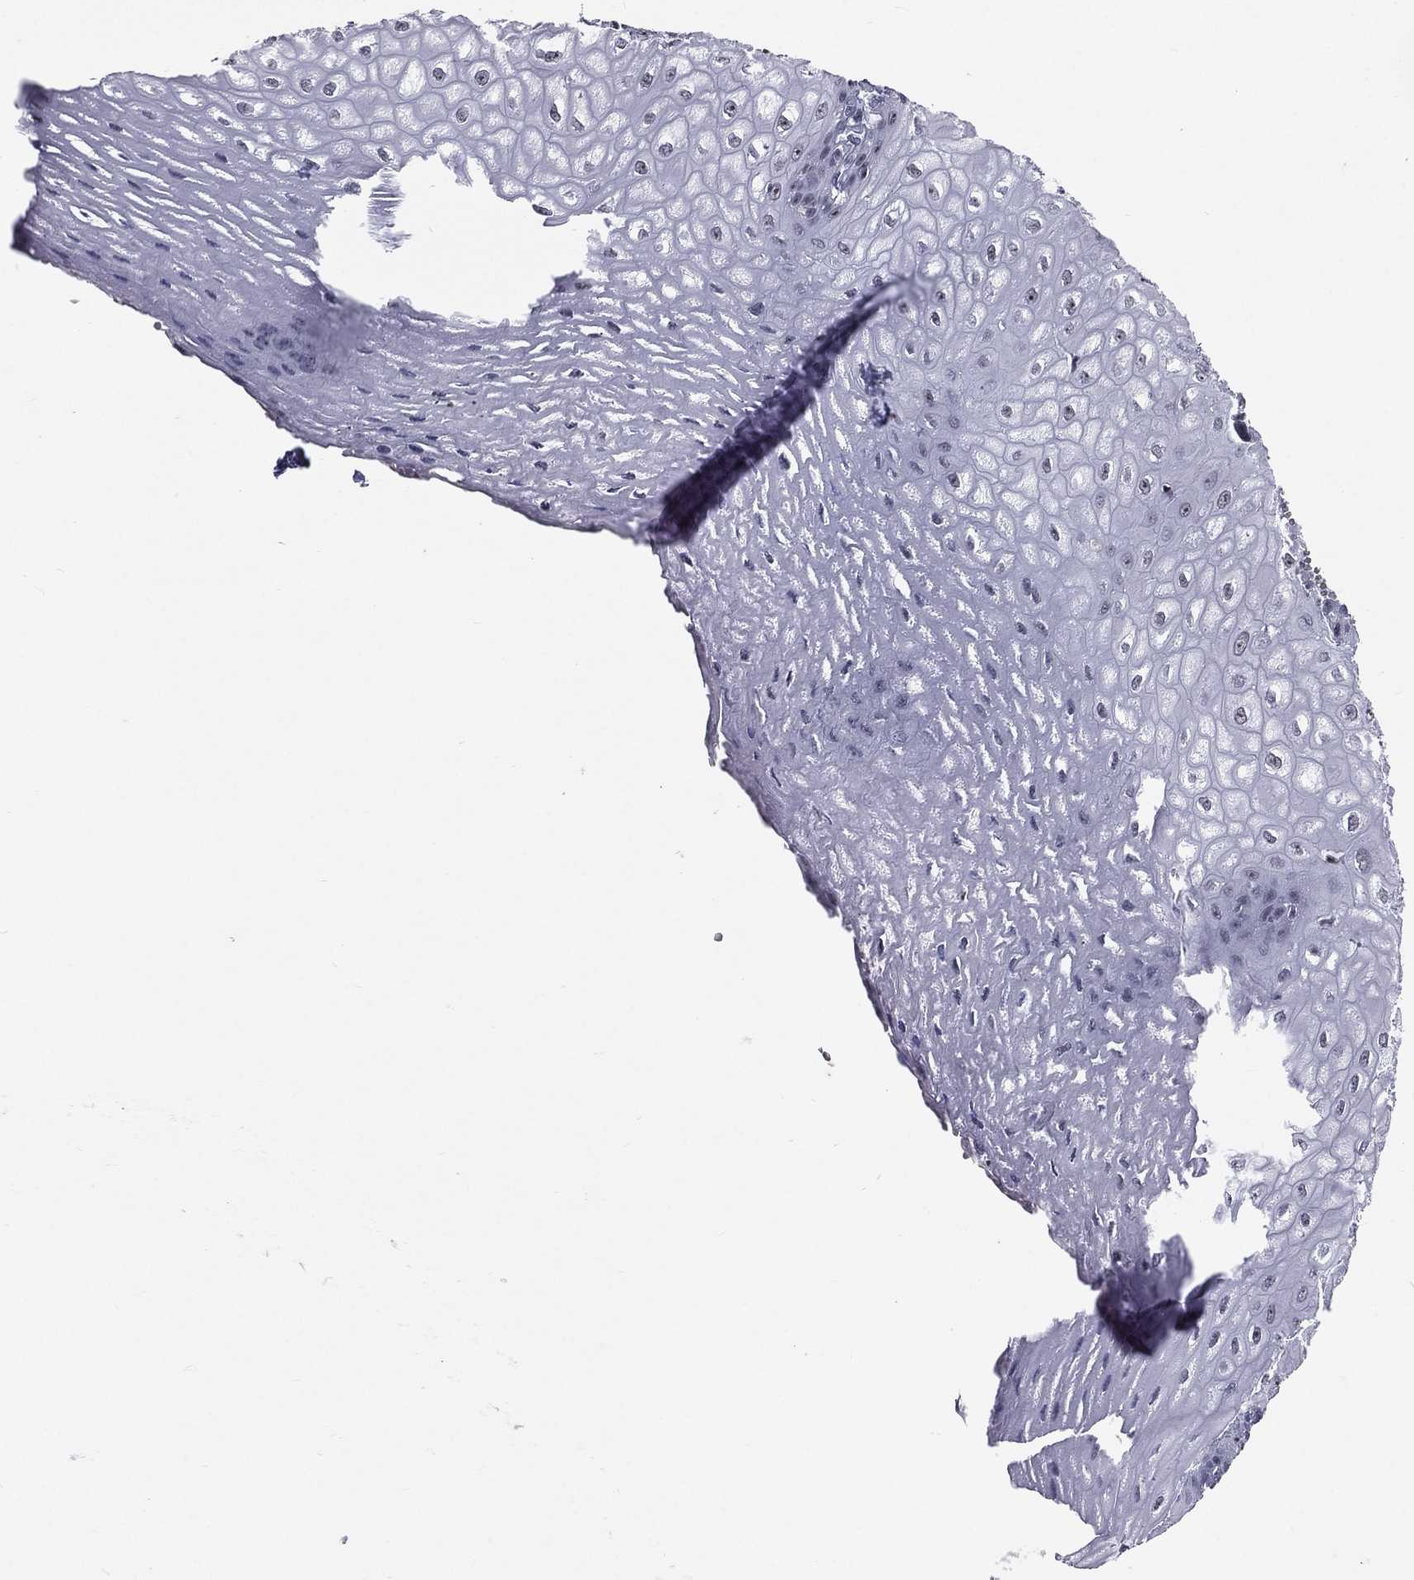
{"staining": {"intensity": "negative", "quantity": "none", "location": "none"}, "tissue": "esophagus", "cell_type": "Squamous epithelial cells", "image_type": "normal", "snomed": [{"axis": "morphology", "description": "Normal tissue, NOS"}, {"axis": "topography", "description": "Esophagus"}], "caption": "DAB immunohistochemical staining of unremarkable esophagus demonstrates no significant expression in squamous epithelial cells.", "gene": "MORC2", "patient": {"sex": "male", "age": 58}}